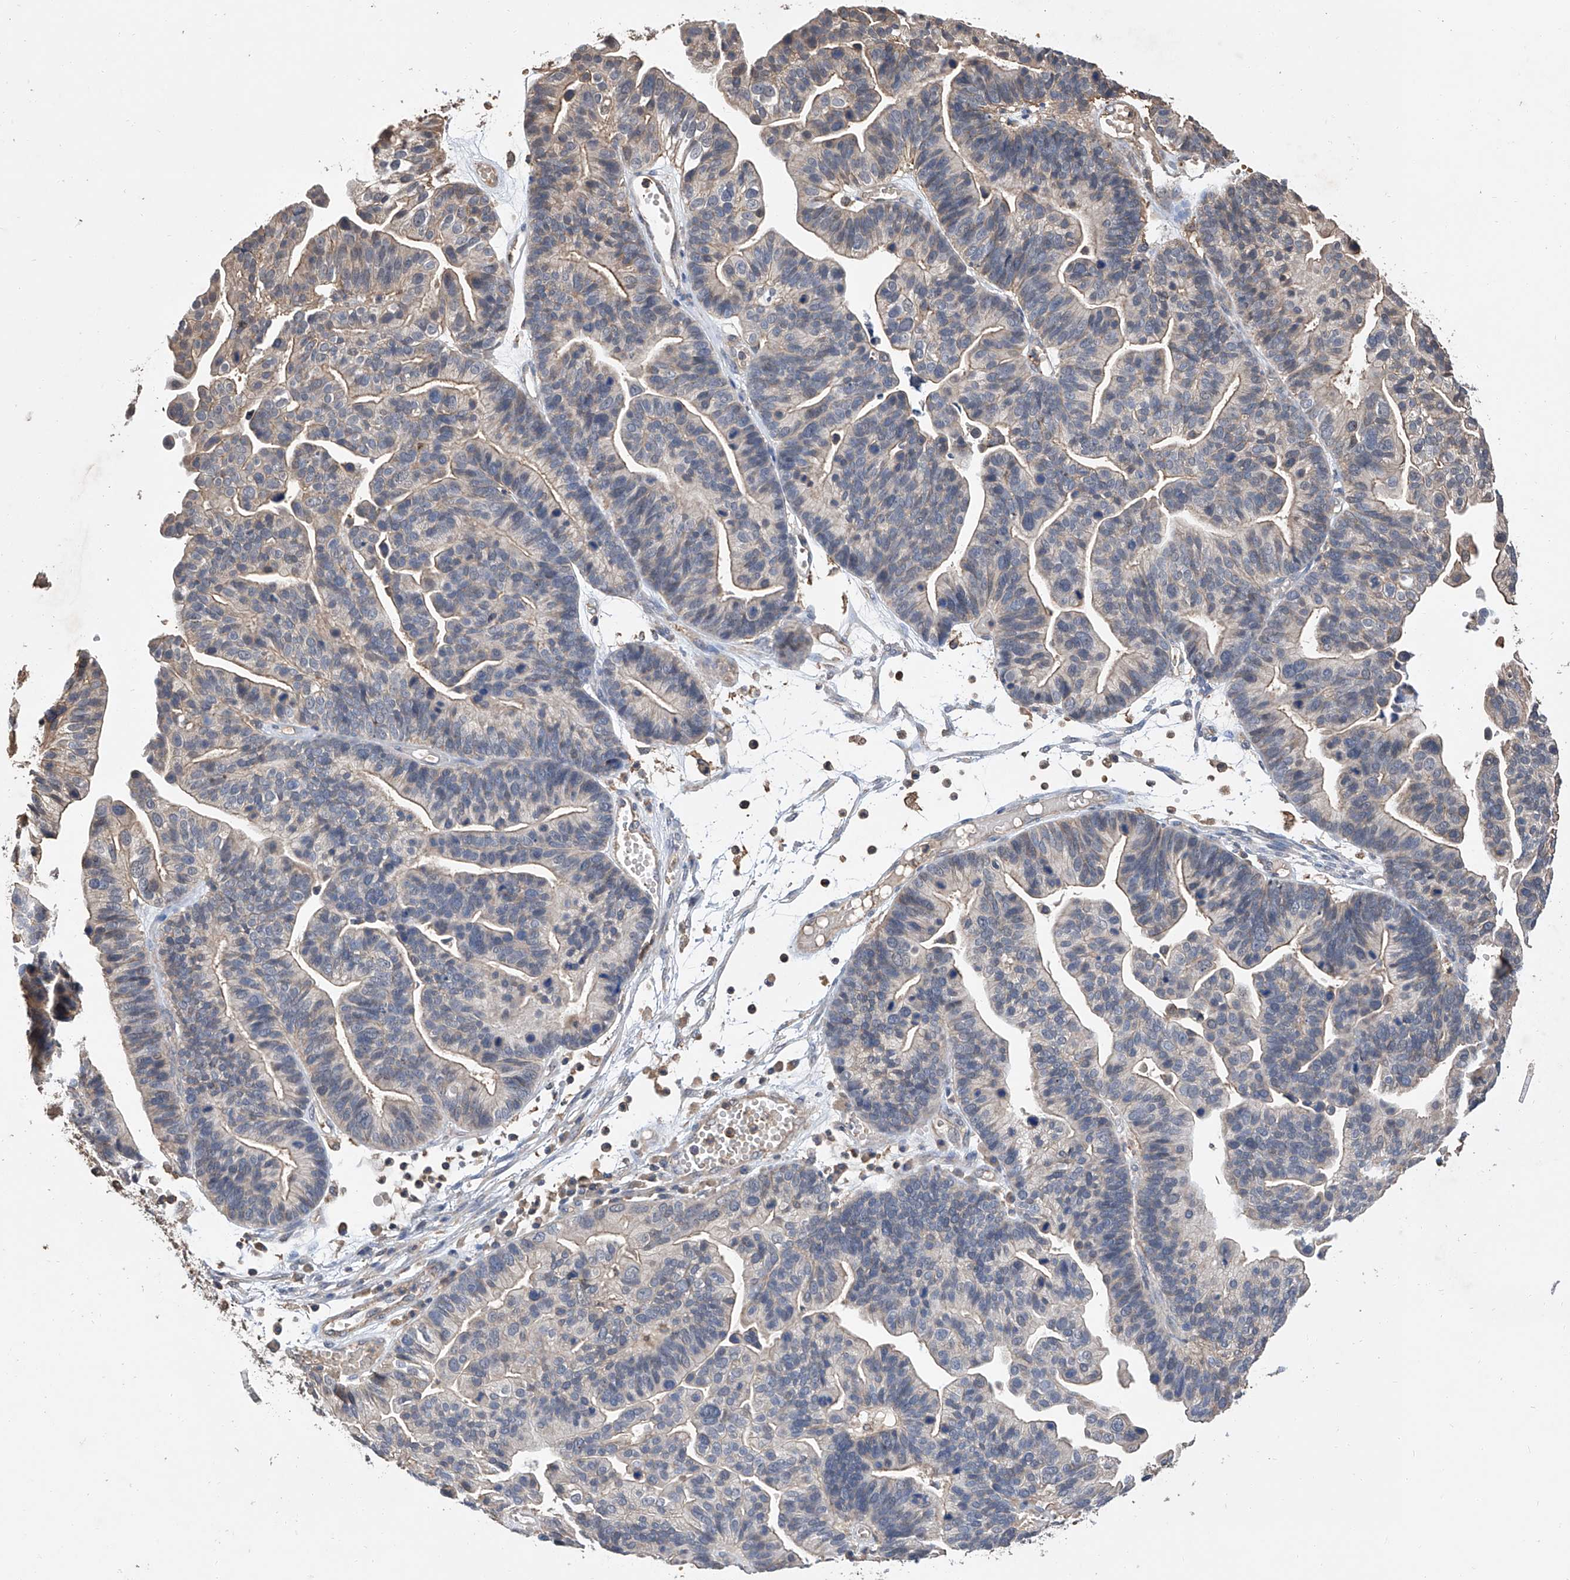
{"staining": {"intensity": "weak", "quantity": "<25%", "location": "cytoplasmic/membranous"}, "tissue": "ovarian cancer", "cell_type": "Tumor cells", "image_type": "cancer", "snomed": [{"axis": "morphology", "description": "Cystadenocarcinoma, serous, NOS"}, {"axis": "topography", "description": "Ovary"}], "caption": "Ovarian serous cystadenocarcinoma was stained to show a protein in brown. There is no significant positivity in tumor cells.", "gene": "GPT", "patient": {"sex": "female", "age": 56}}